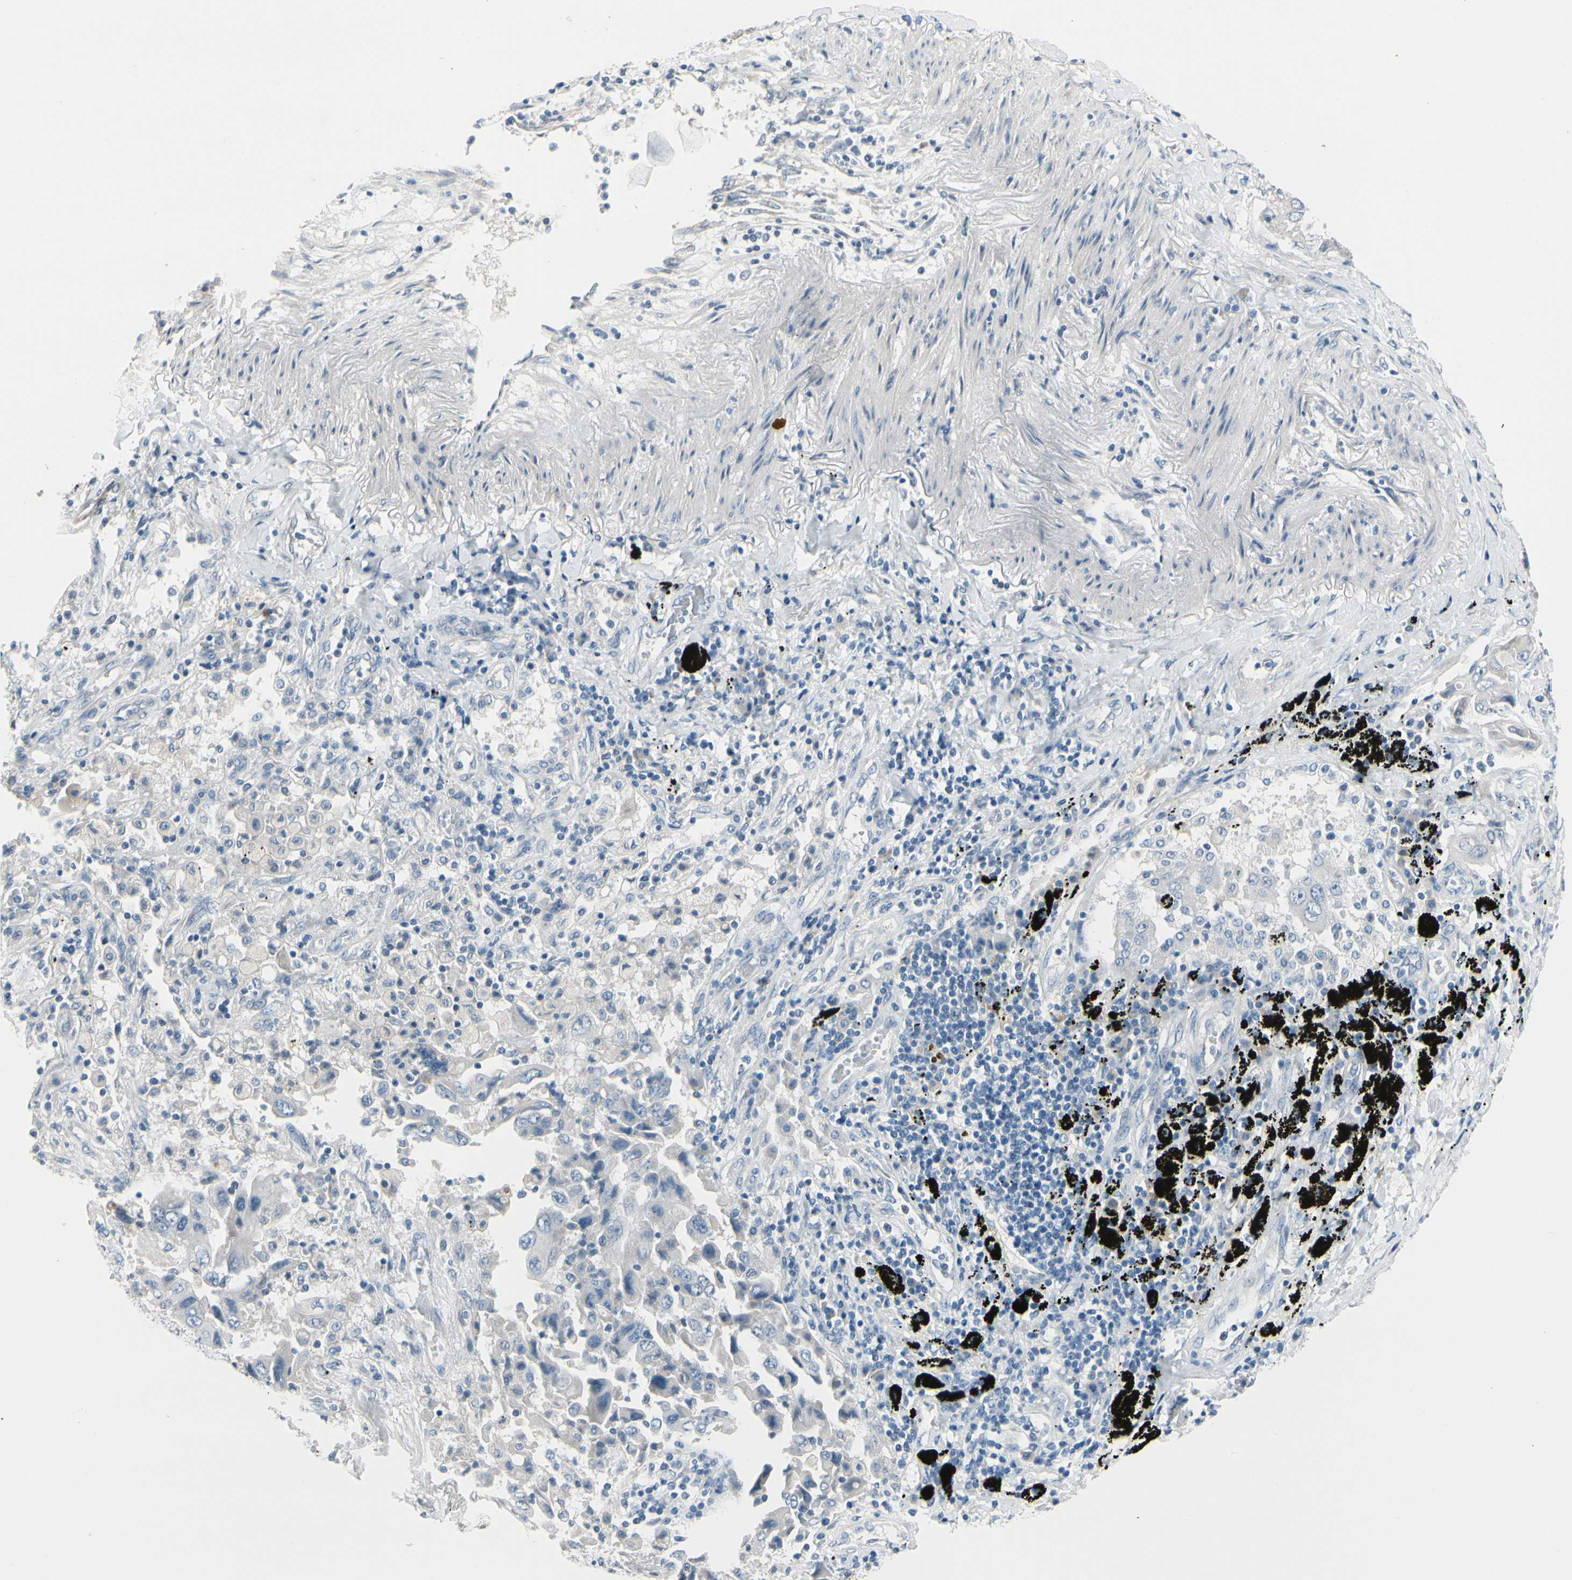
{"staining": {"intensity": "negative", "quantity": "none", "location": "none"}, "tissue": "lung cancer", "cell_type": "Tumor cells", "image_type": "cancer", "snomed": [{"axis": "morphology", "description": "Adenocarcinoma, NOS"}, {"axis": "topography", "description": "Lung"}], "caption": "Immunohistochemistry (IHC) image of lung cancer stained for a protein (brown), which displays no expression in tumor cells.", "gene": "PGR", "patient": {"sex": "female", "age": 65}}